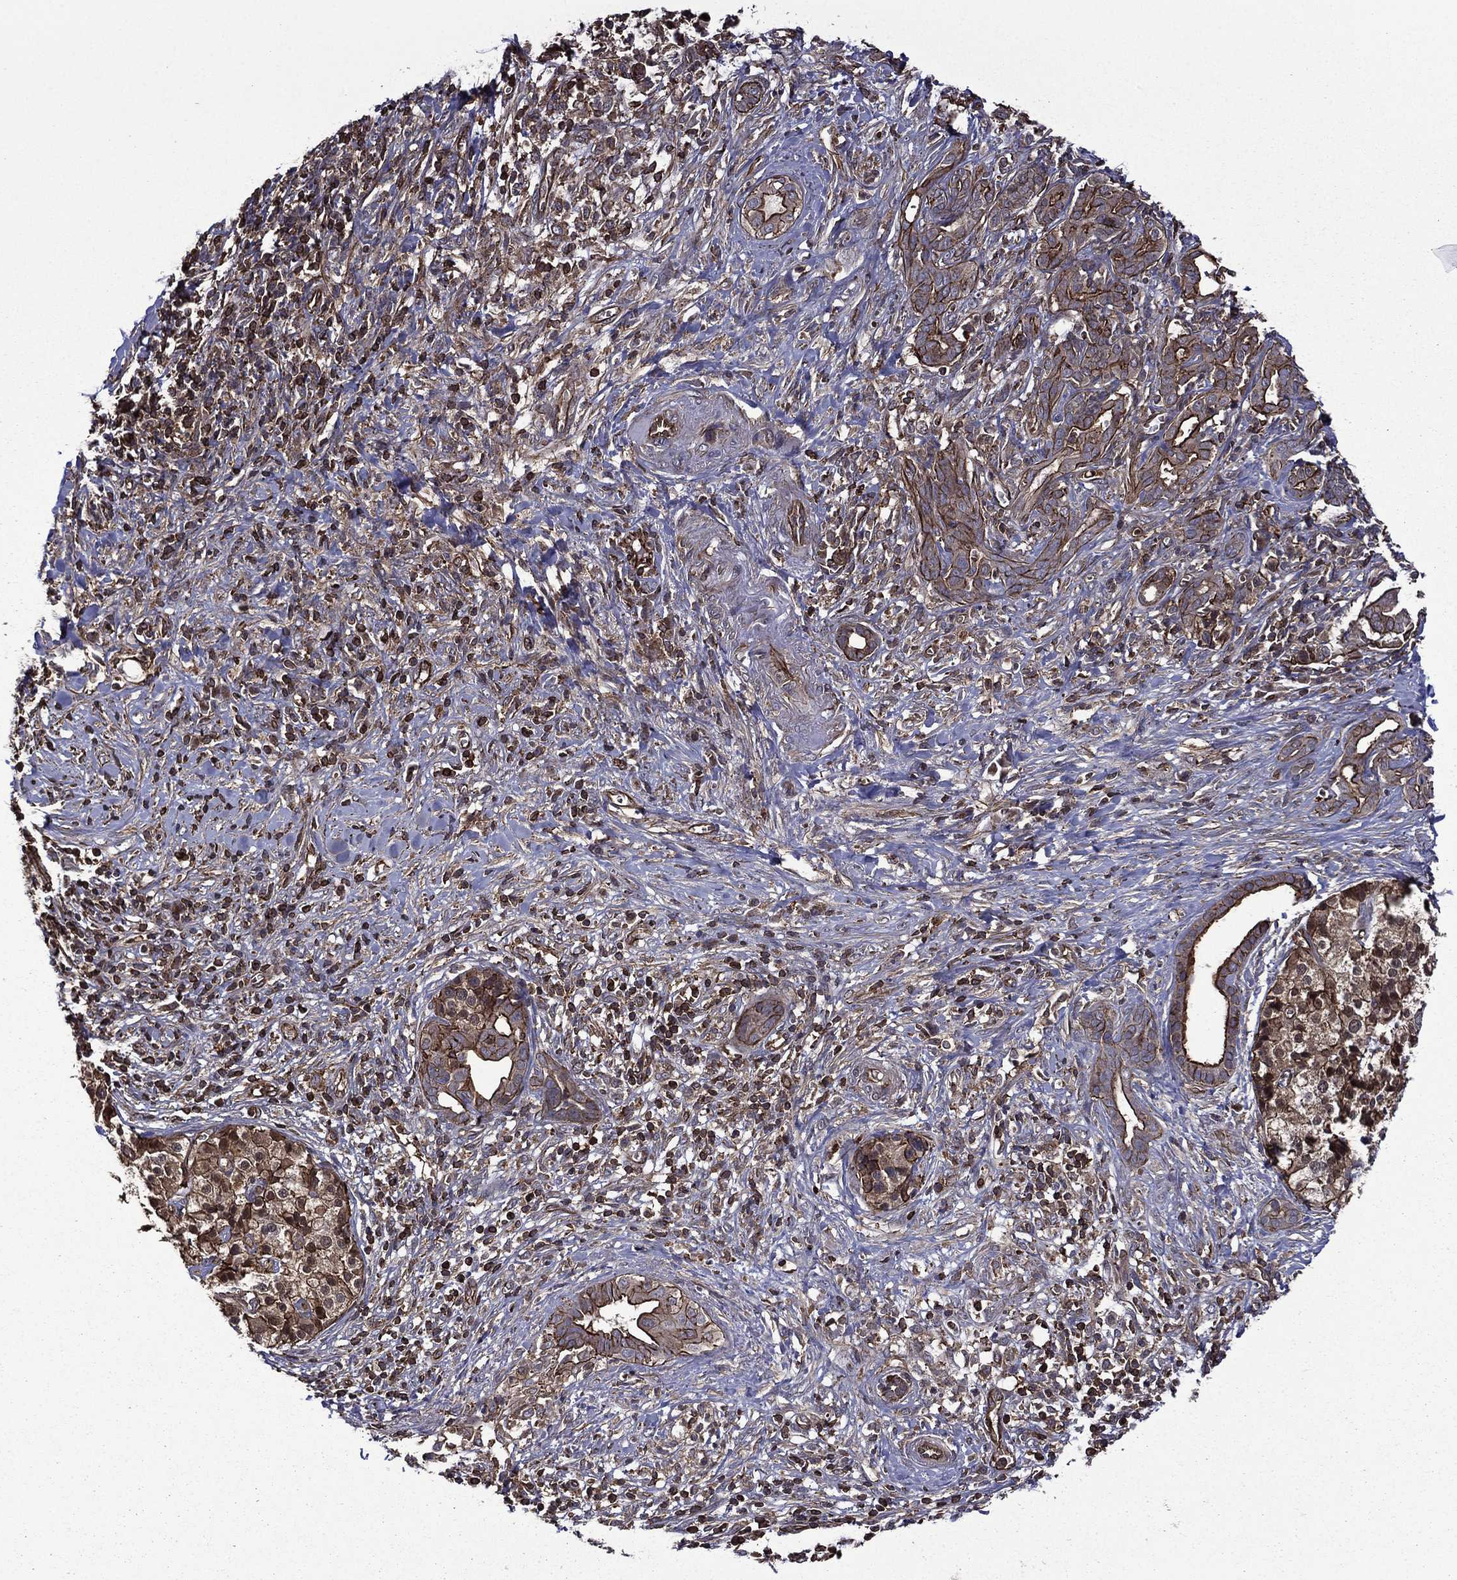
{"staining": {"intensity": "strong", "quantity": "25%-75%", "location": "cytoplasmic/membranous"}, "tissue": "pancreatic cancer", "cell_type": "Tumor cells", "image_type": "cancer", "snomed": [{"axis": "morphology", "description": "Adenocarcinoma, NOS"}, {"axis": "topography", "description": "Pancreas"}], "caption": "A high-resolution photomicrograph shows IHC staining of pancreatic cancer, which demonstrates strong cytoplasmic/membranous staining in about 25%-75% of tumor cells.", "gene": "PLPP3", "patient": {"sex": "male", "age": 61}}